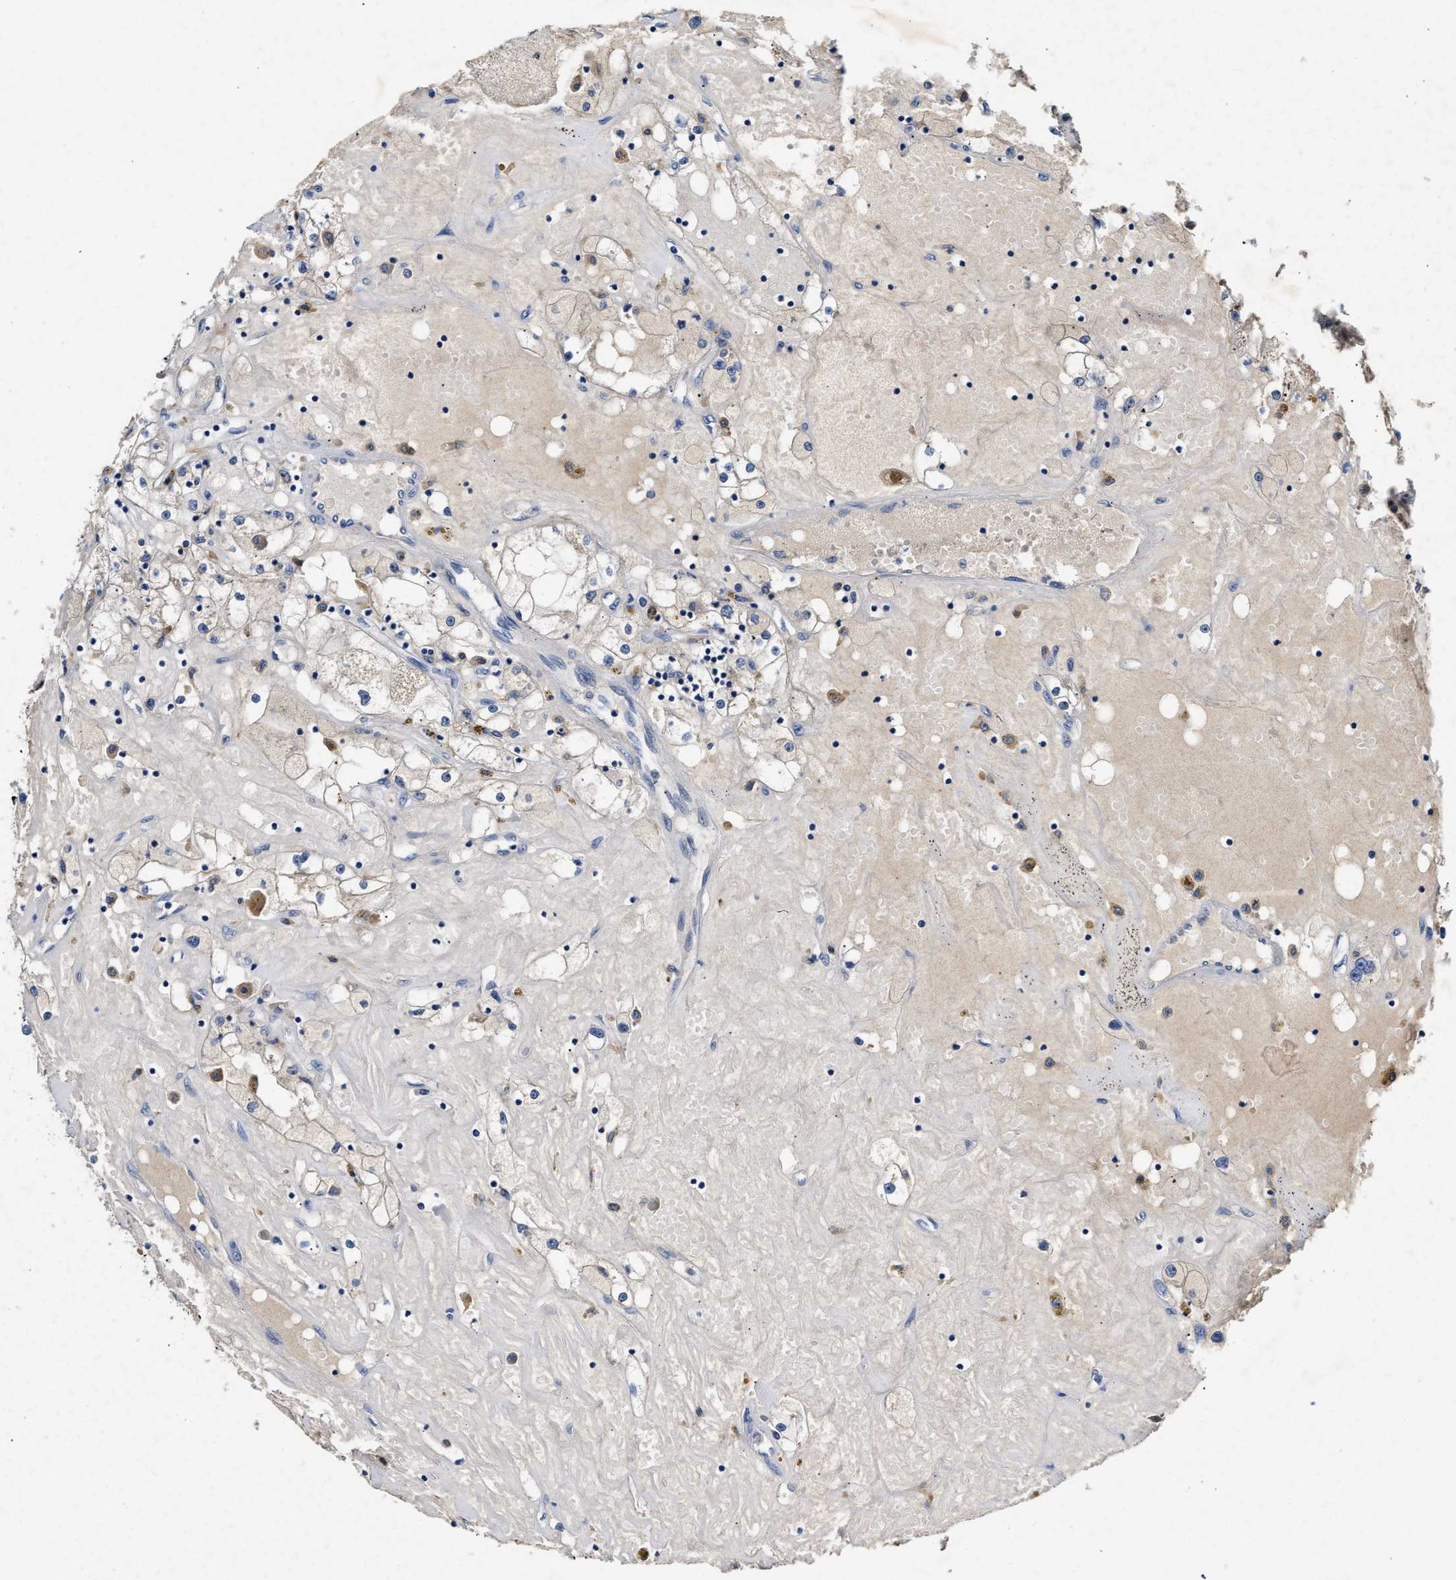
{"staining": {"intensity": "negative", "quantity": "none", "location": "none"}, "tissue": "renal cancer", "cell_type": "Tumor cells", "image_type": "cancer", "snomed": [{"axis": "morphology", "description": "Adenocarcinoma, NOS"}, {"axis": "topography", "description": "Kidney"}], "caption": "Renal adenocarcinoma stained for a protein using immunohistochemistry (IHC) shows no expression tumor cells.", "gene": "SLCO2B1", "patient": {"sex": "male", "age": 56}}